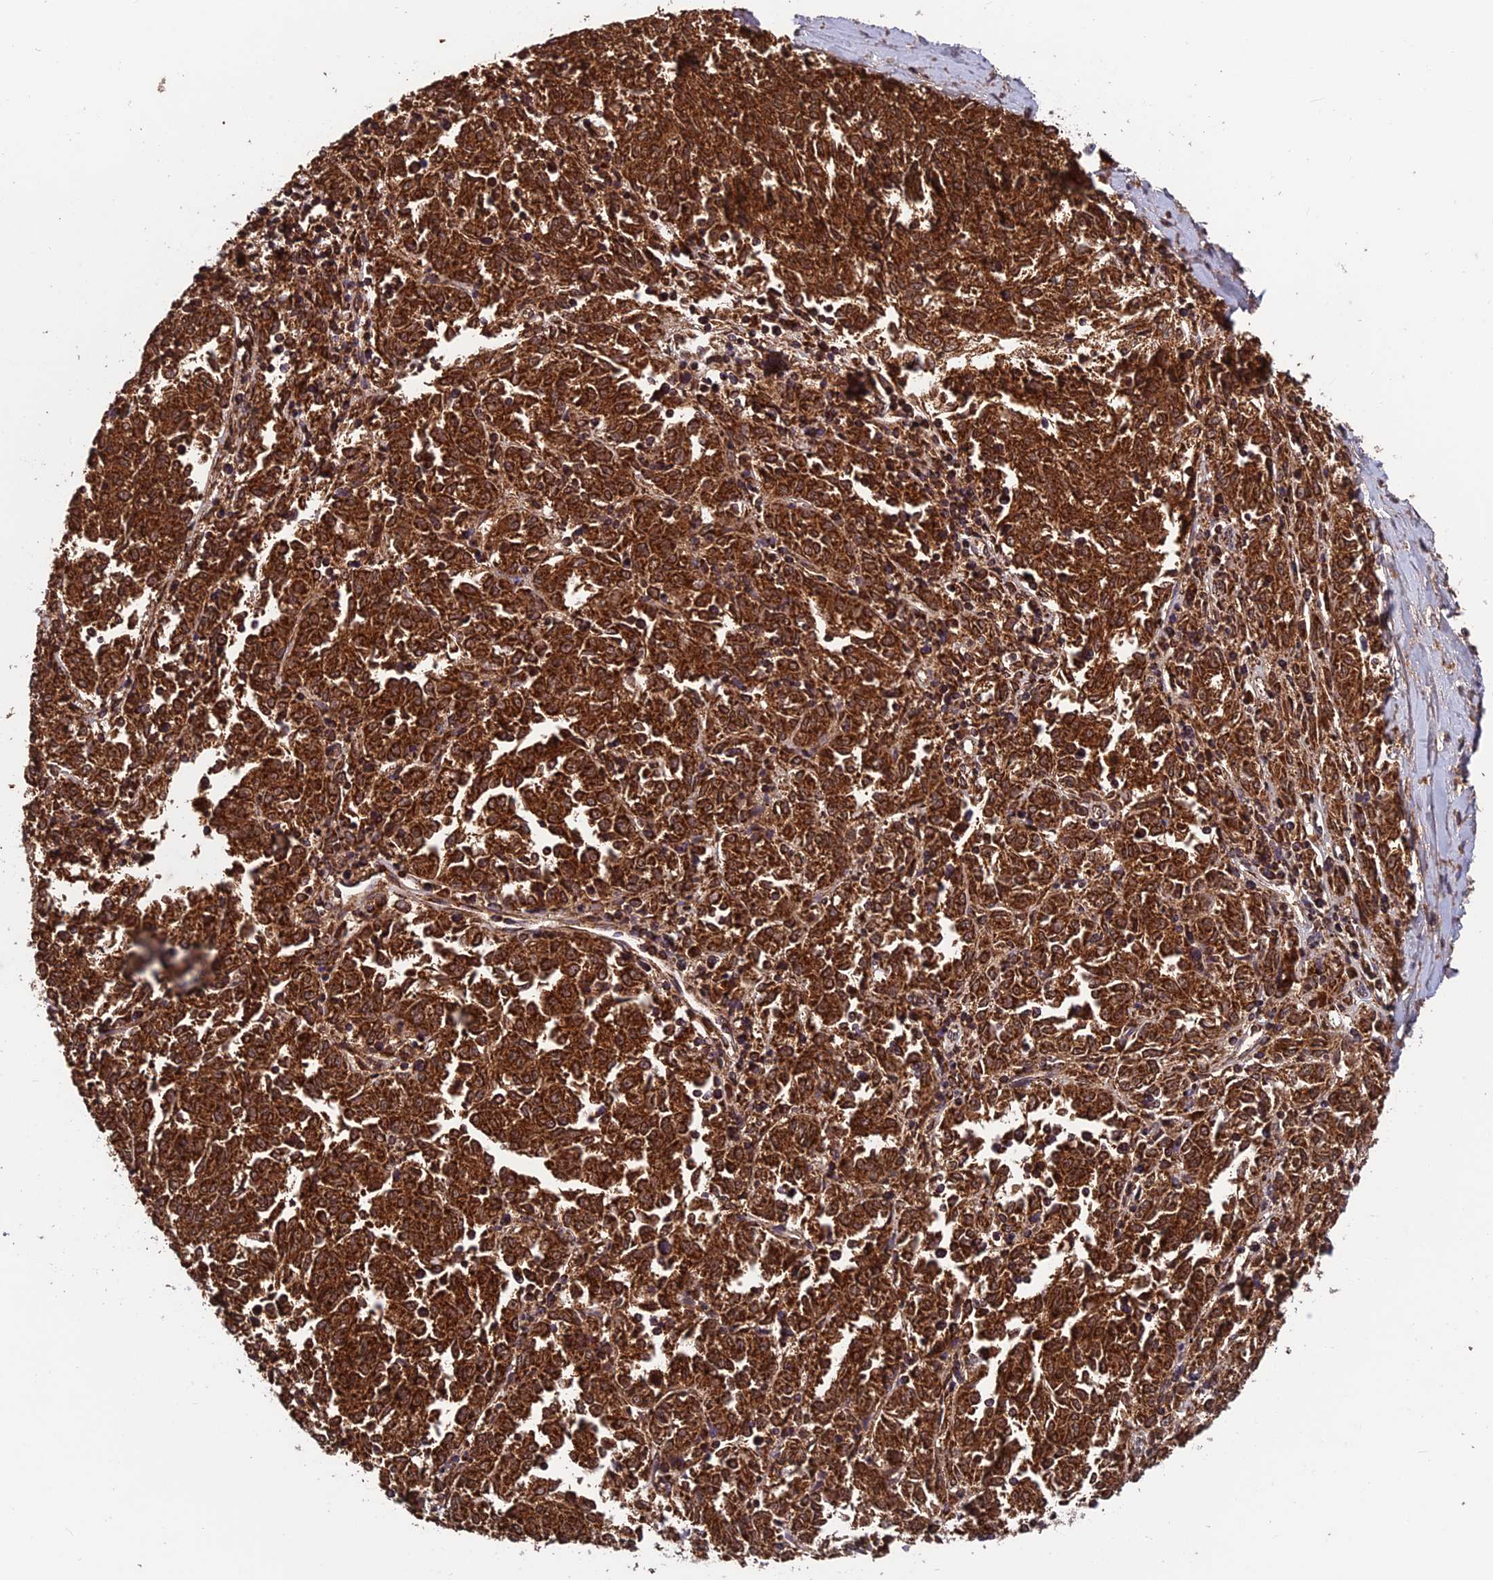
{"staining": {"intensity": "strong", "quantity": ">75%", "location": "cytoplasmic/membranous"}, "tissue": "melanoma", "cell_type": "Tumor cells", "image_type": "cancer", "snomed": [{"axis": "morphology", "description": "Malignant melanoma, NOS"}, {"axis": "topography", "description": "Skin"}], "caption": "Protein staining of melanoma tissue shows strong cytoplasmic/membranous positivity in about >75% of tumor cells.", "gene": "CCDC15", "patient": {"sex": "female", "age": 72}}